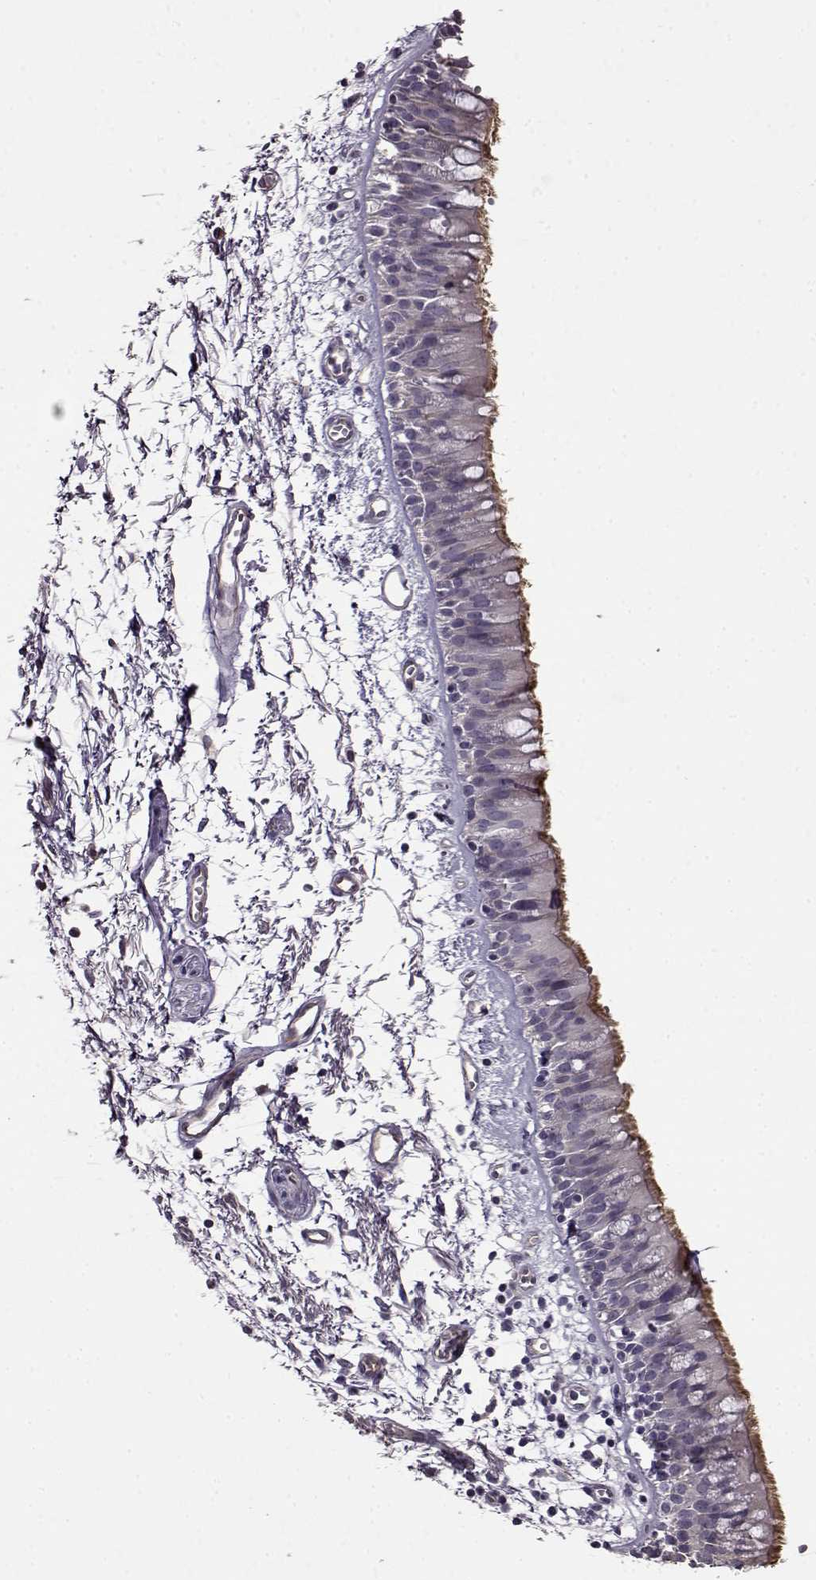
{"staining": {"intensity": "moderate", "quantity": "25%-75%", "location": "cytoplasmic/membranous"}, "tissue": "bronchus", "cell_type": "Respiratory epithelial cells", "image_type": "normal", "snomed": [{"axis": "morphology", "description": "Normal tissue, NOS"}, {"axis": "morphology", "description": "Squamous cell carcinoma, NOS"}, {"axis": "topography", "description": "Cartilage tissue"}, {"axis": "topography", "description": "Bronchus"}, {"axis": "topography", "description": "Lung"}], "caption": "Moderate cytoplasmic/membranous staining is present in approximately 25%-75% of respiratory epithelial cells in benign bronchus.", "gene": "EDDM3B", "patient": {"sex": "male", "age": 66}}